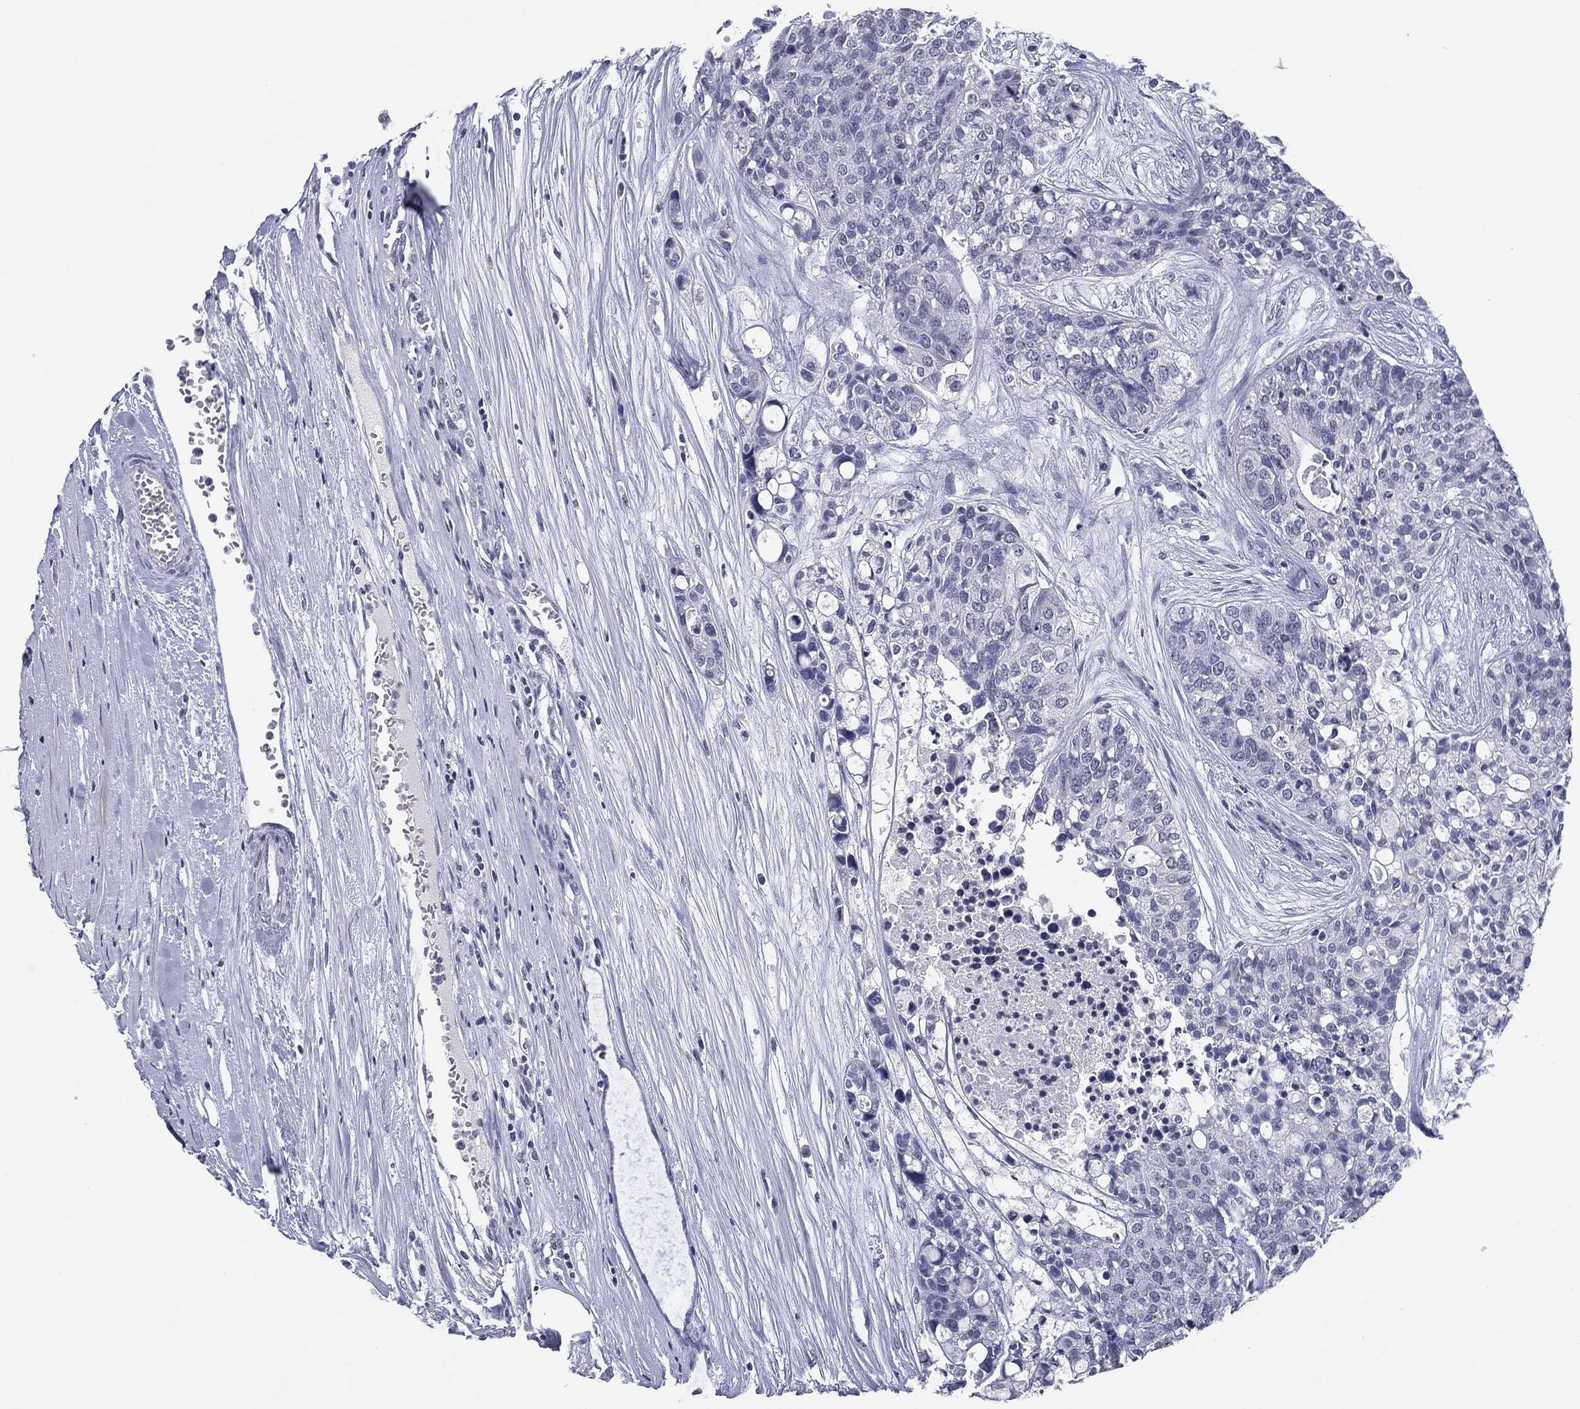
{"staining": {"intensity": "negative", "quantity": "none", "location": "none"}, "tissue": "carcinoid", "cell_type": "Tumor cells", "image_type": "cancer", "snomed": [{"axis": "morphology", "description": "Carcinoid, malignant, NOS"}, {"axis": "topography", "description": "Colon"}], "caption": "This is an immunohistochemistry micrograph of carcinoid. There is no positivity in tumor cells.", "gene": "SERPINB4", "patient": {"sex": "male", "age": 81}}